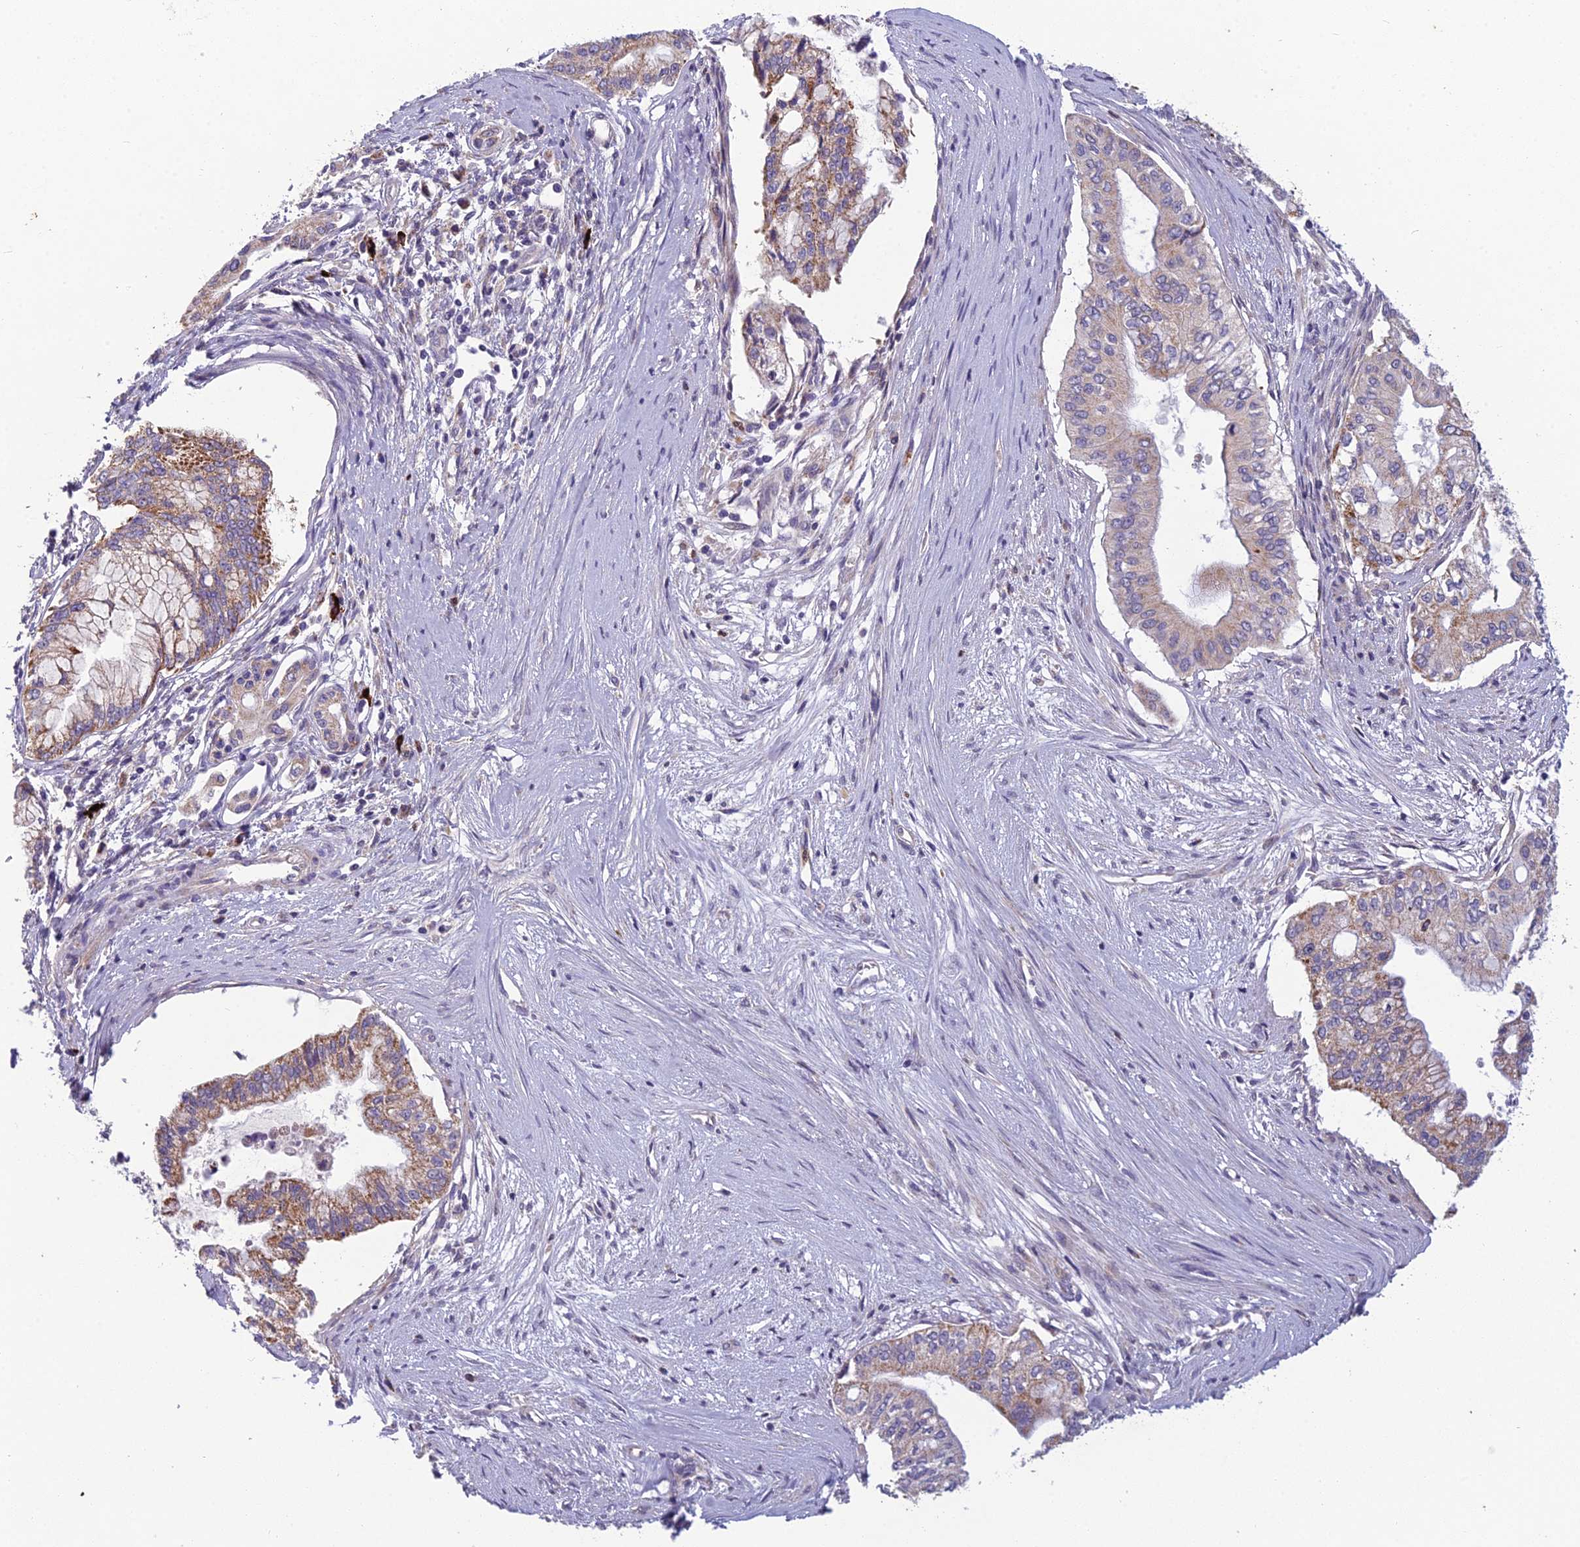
{"staining": {"intensity": "moderate", "quantity": ">75%", "location": "cytoplasmic/membranous"}, "tissue": "pancreatic cancer", "cell_type": "Tumor cells", "image_type": "cancer", "snomed": [{"axis": "morphology", "description": "Adenocarcinoma, NOS"}, {"axis": "topography", "description": "Pancreas"}], "caption": "A medium amount of moderate cytoplasmic/membranous expression is present in approximately >75% of tumor cells in pancreatic cancer (adenocarcinoma) tissue.", "gene": "ENSG00000188897", "patient": {"sex": "male", "age": 46}}